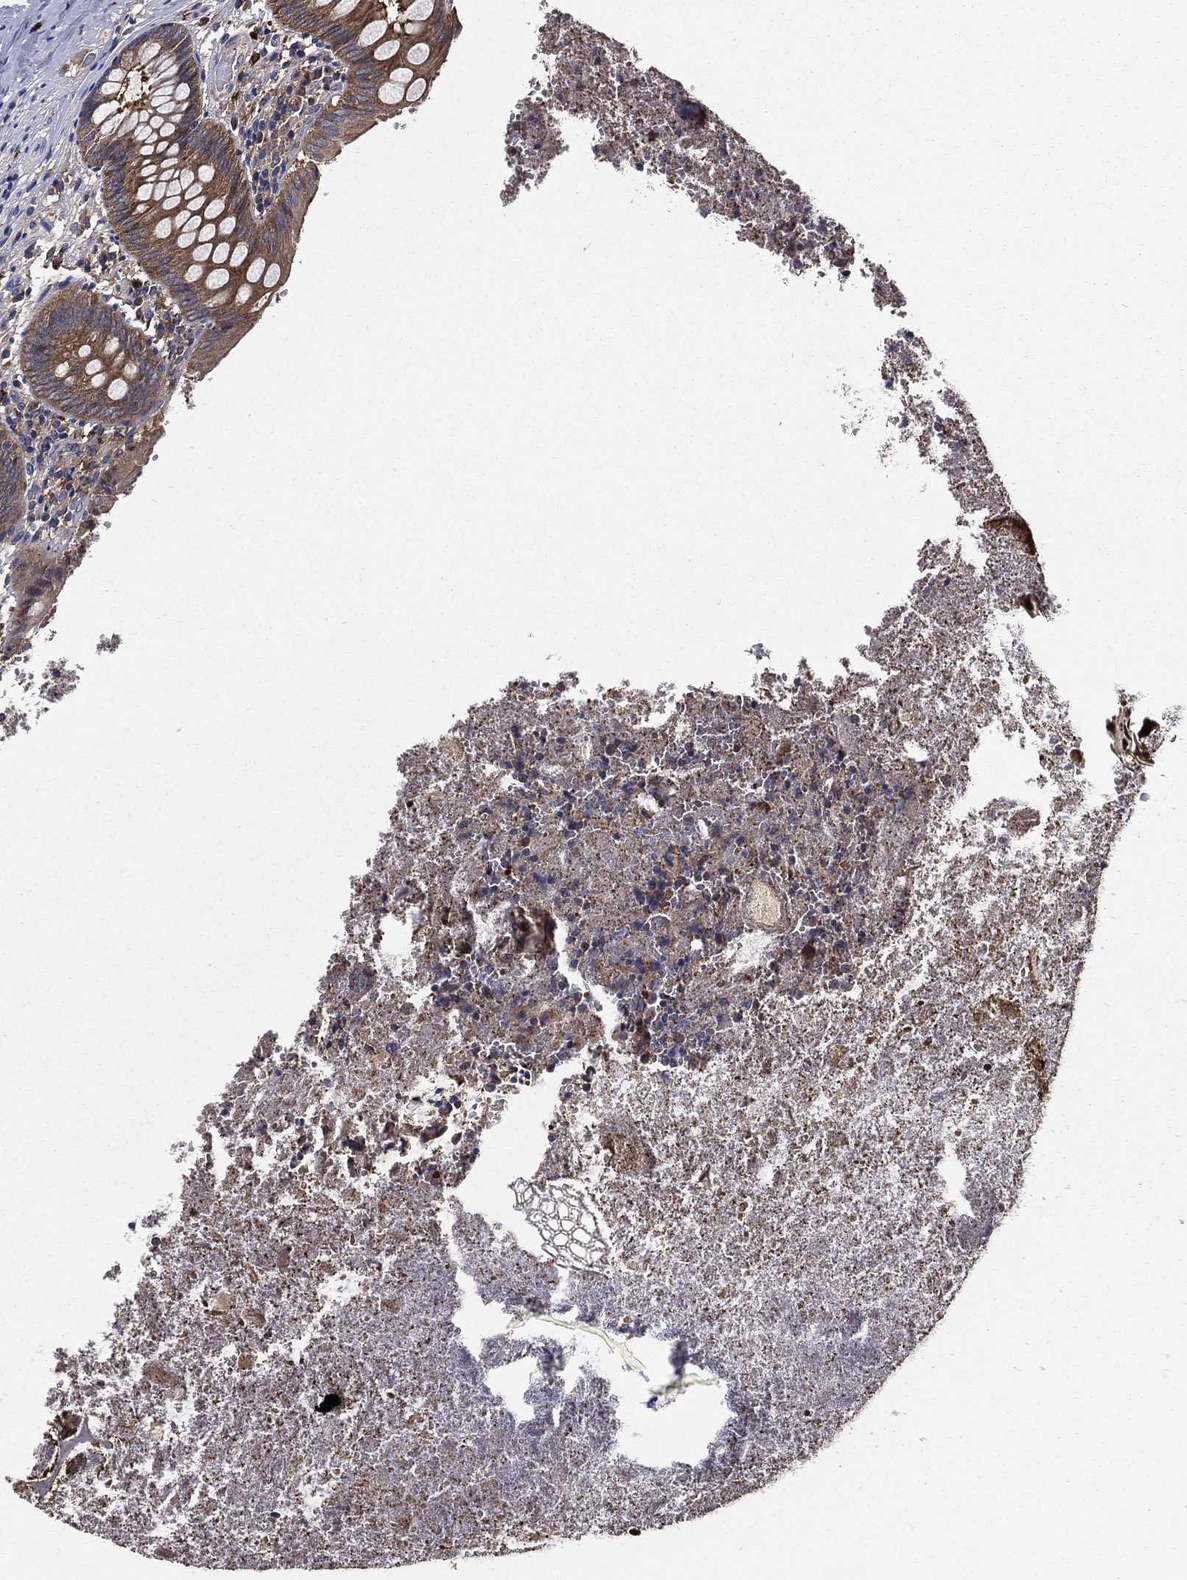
{"staining": {"intensity": "strong", "quantity": "25%-75%", "location": "cytoplasmic/membranous"}, "tissue": "appendix", "cell_type": "Glandular cells", "image_type": "normal", "snomed": [{"axis": "morphology", "description": "Normal tissue, NOS"}, {"axis": "topography", "description": "Appendix"}], "caption": "The photomicrograph reveals immunohistochemical staining of unremarkable appendix. There is strong cytoplasmic/membranous expression is identified in approximately 25%-75% of glandular cells. The staining is performed using DAB (3,3'-diaminobenzidine) brown chromogen to label protein expression. The nuclei are counter-stained blue using hematoxylin.", "gene": "SMPD3", "patient": {"sex": "female", "age": 23}}